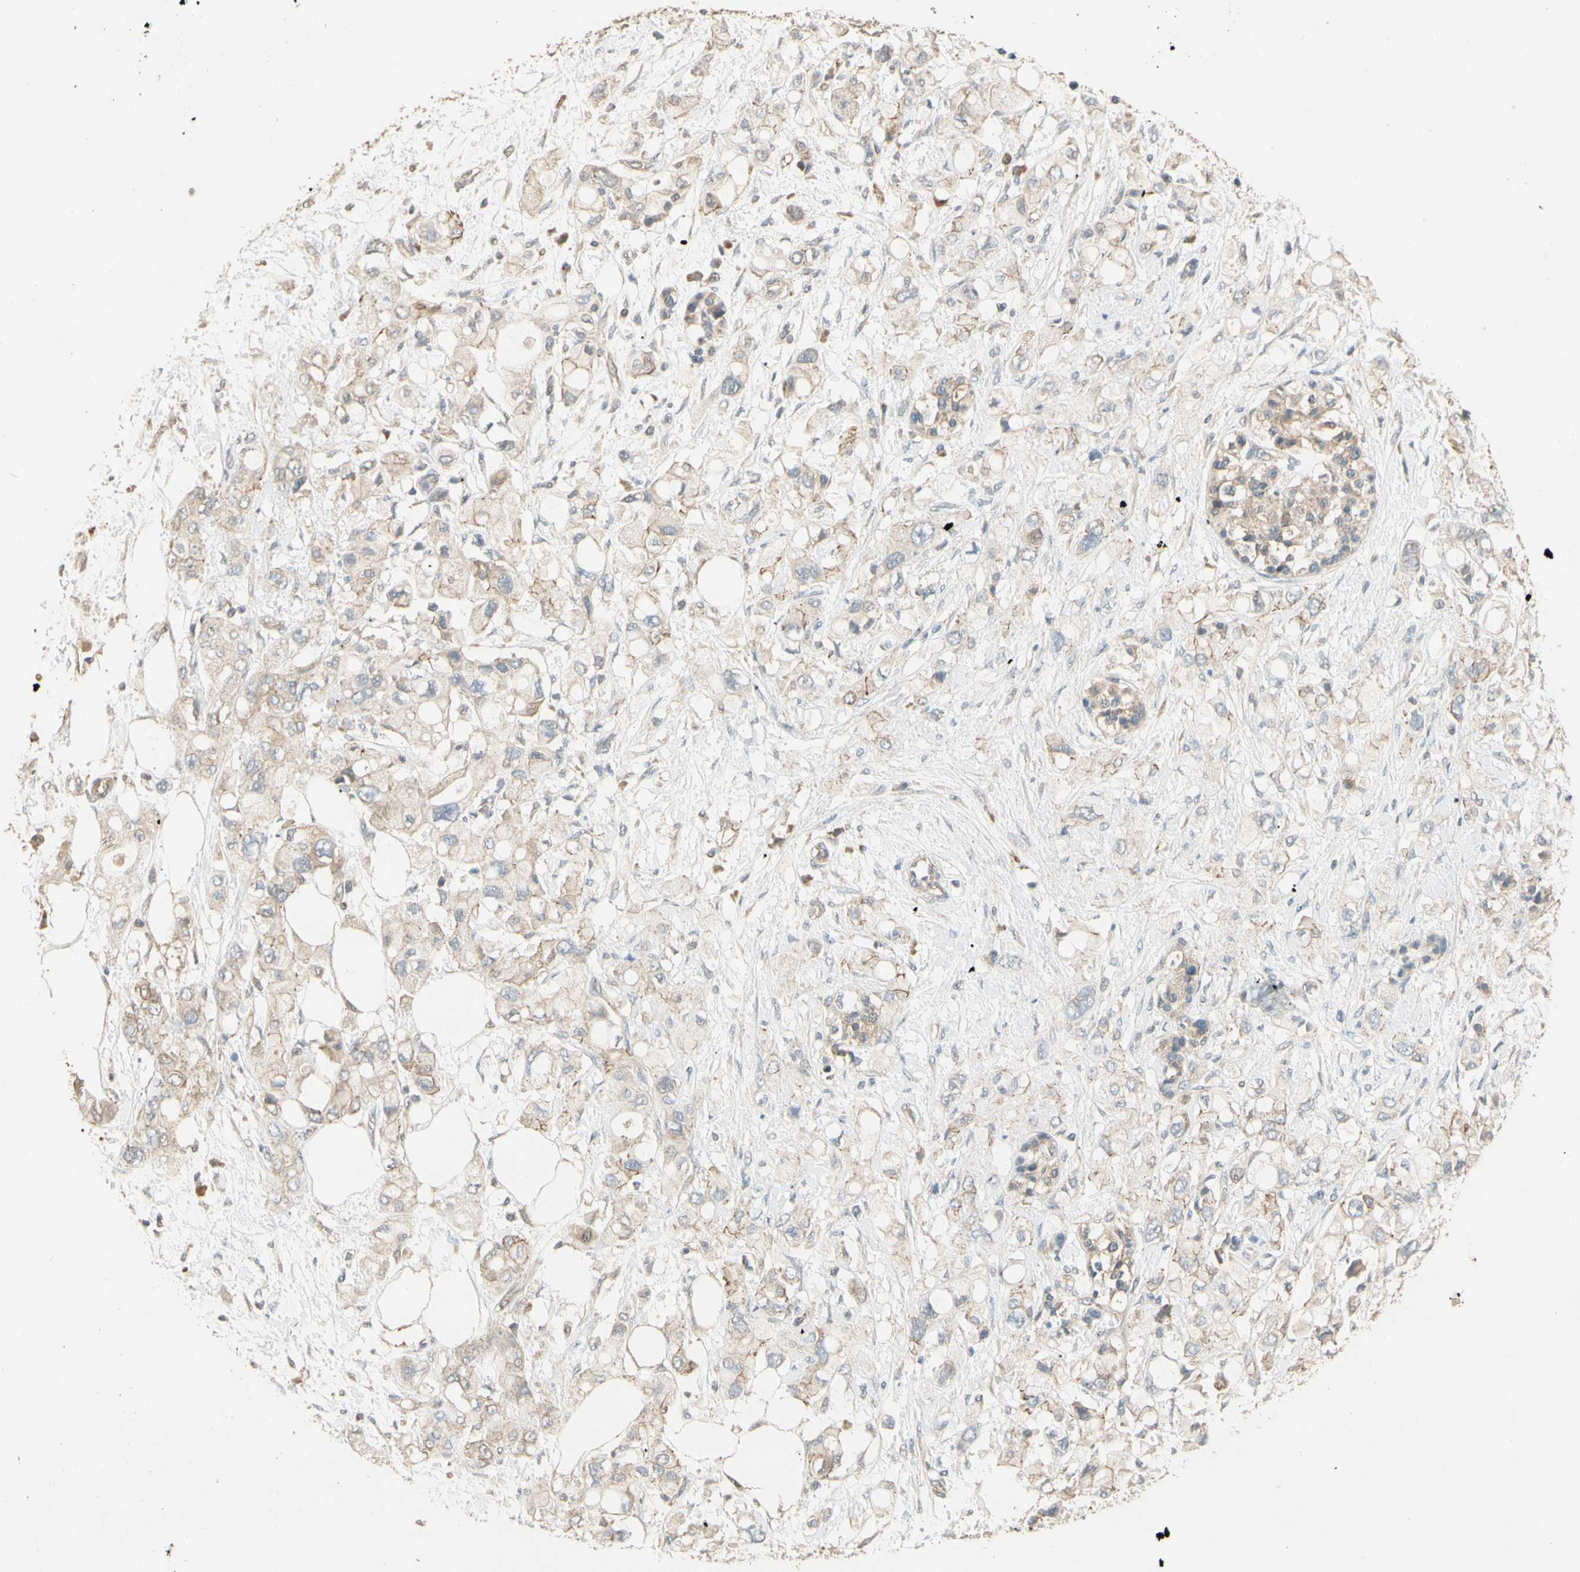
{"staining": {"intensity": "weak", "quantity": "<25%", "location": "cytoplasmic/membranous"}, "tissue": "pancreatic cancer", "cell_type": "Tumor cells", "image_type": "cancer", "snomed": [{"axis": "morphology", "description": "Adenocarcinoma, NOS"}, {"axis": "topography", "description": "Pancreas"}], "caption": "An immunohistochemistry (IHC) image of pancreatic cancer (adenocarcinoma) is shown. There is no staining in tumor cells of pancreatic cancer (adenocarcinoma).", "gene": "CDH6", "patient": {"sex": "female", "age": 56}}